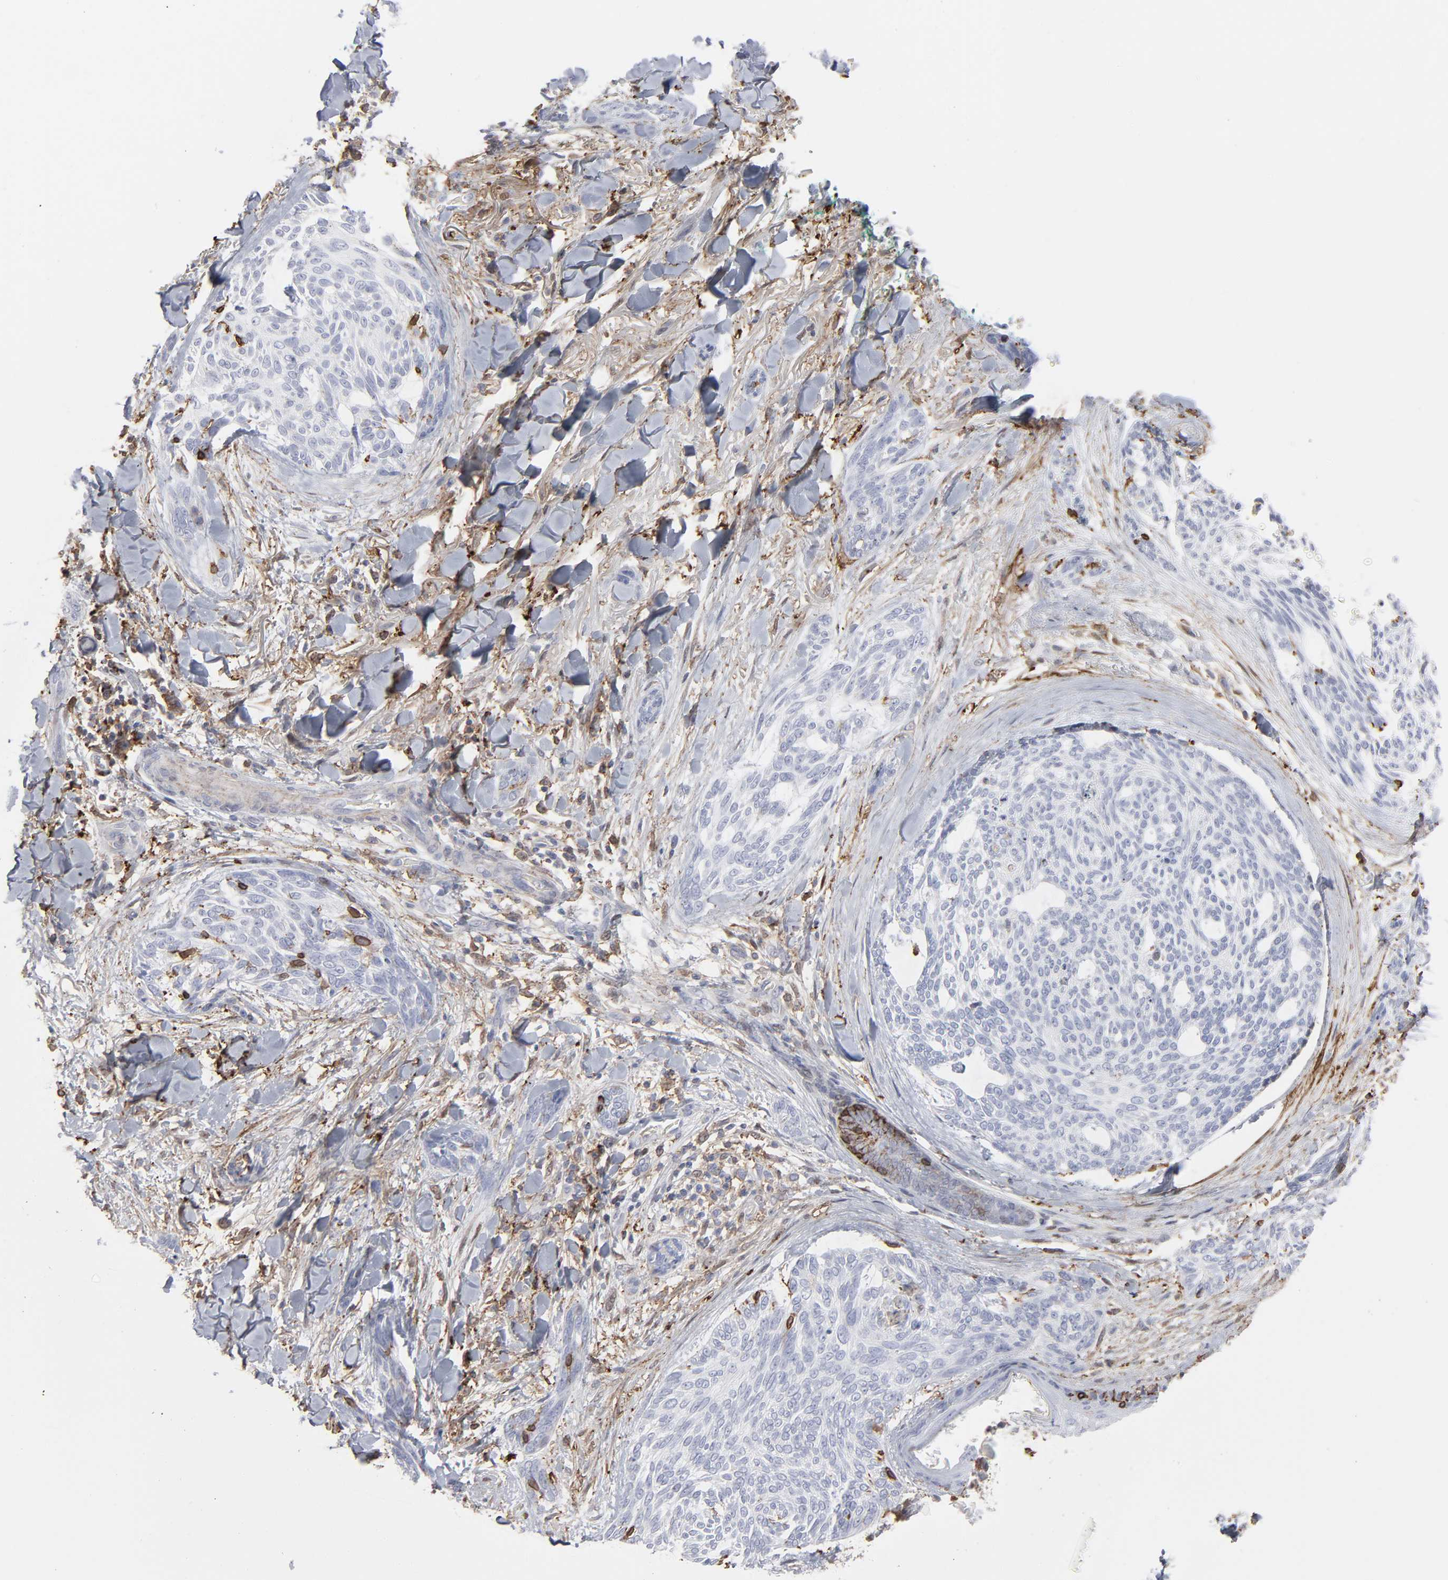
{"staining": {"intensity": "moderate", "quantity": "<25%", "location": "cytoplasmic/membranous,nuclear"}, "tissue": "skin cancer", "cell_type": "Tumor cells", "image_type": "cancer", "snomed": [{"axis": "morphology", "description": "Normal tissue, NOS"}, {"axis": "morphology", "description": "Basal cell carcinoma"}, {"axis": "topography", "description": "Skin"}], "caption": "High-power microscopy captured an immunohistochemistry image of skin basal cell carcinoma, revealing moderate cytoplasmic/membranous and nuclear staining in about <25% of tumor cells.", "gene": "ANXA5", "patient": {"sex": "female", "age": 71}}